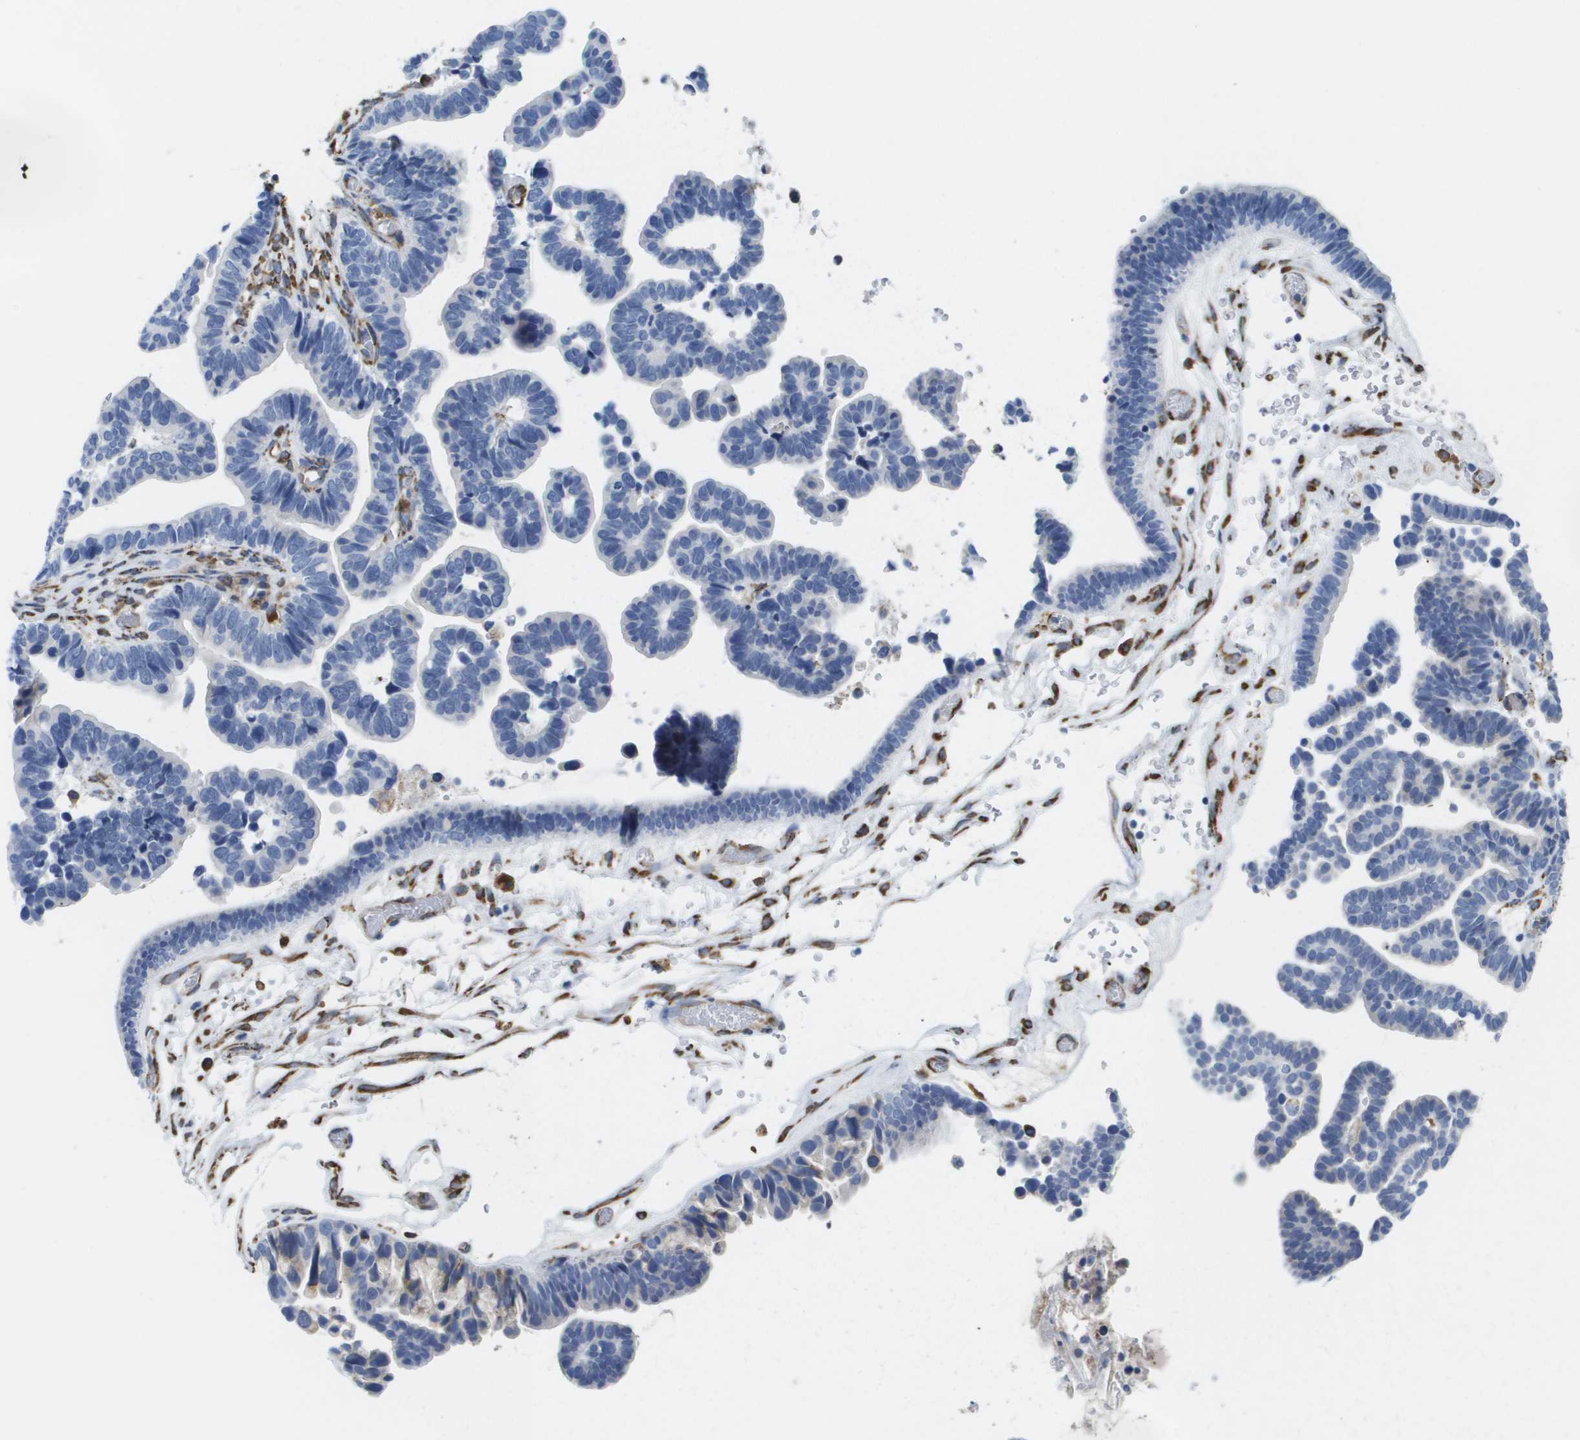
{"staining": {"intensity": "negative", "quantity": "none", "location": "none"}, "tissue": "ovarian cancer", "cell_type": "Tumor cells", "image_type": "cancer", "snomed": [{"axis": "morphology", "description": "Cystadenocarcinoma, serous, NOS"}, {"axis": "topography", "description": "Ovary"}], "caption": "This is an immunohistochemistry micrograph of human ovarian cancer (serous cystadenocarcinoma). There is no expression in tumor cells.", "gene": "ST3GAL2", "patient": {"sex": "female", "age": 56}}